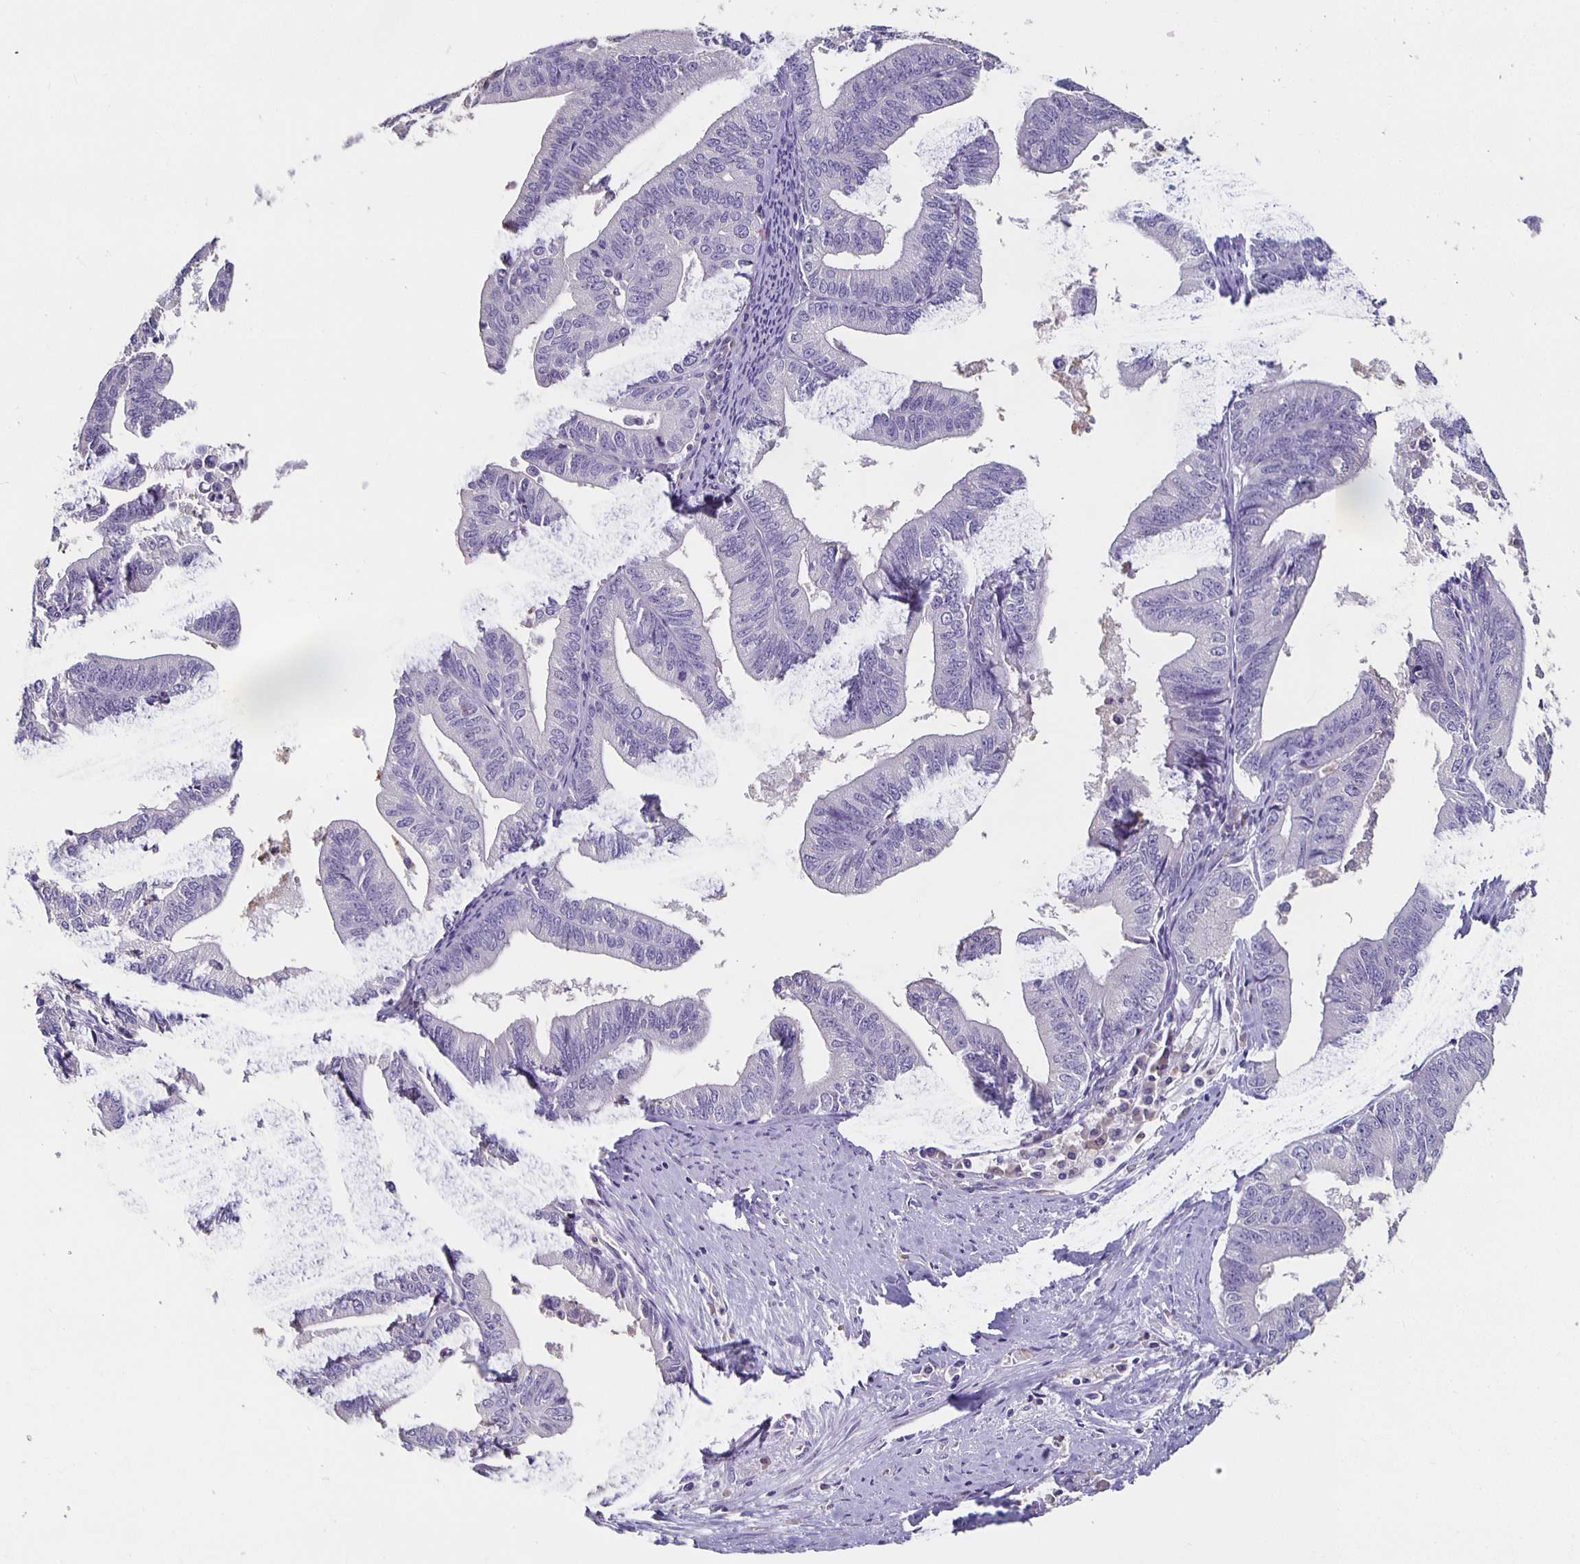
{"staining": {"intensity": "negative", "quantity": "none", "location": "none"}, "tissue": "endometrial cancer", "cell_type": "Tumor cells", "image_type": "cancer", "snomed": [{"axis": "morphology", "description": "Adenocarcinoma, NOS"}, {"axis": "topography", "description": "Endometrium"}], "caption": "The micrograph displays no significant staining in tumor cells of endometrial cancer.", "gene": "GPX4", "patient": {"sex": "female", "age": 65}}